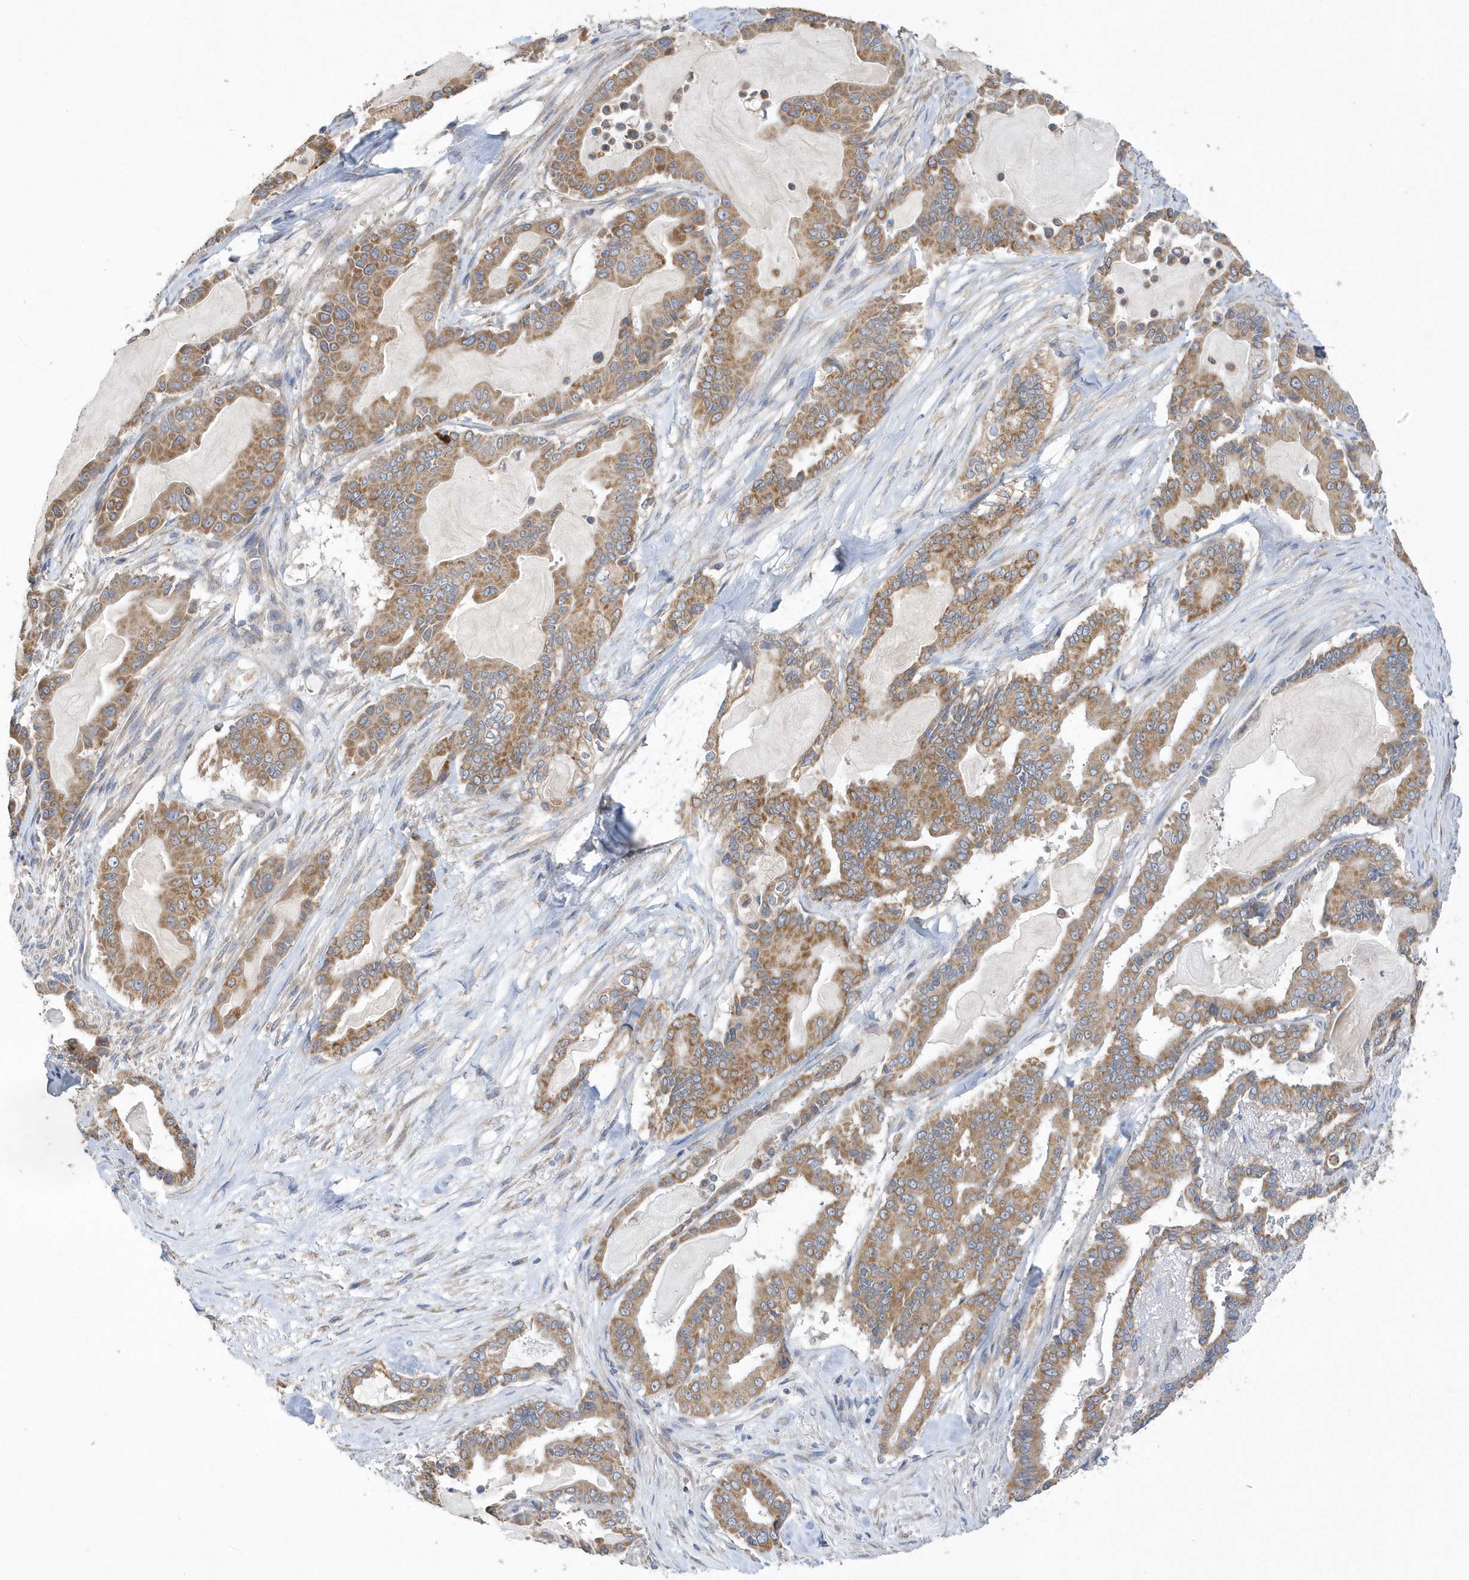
{"staining": {"intensity": "moderate", "quantity": ">75%", "location": "cytoplasmic/membranous"}, "tissue": "pancreatic cancer", "cell_type": "Tumor cells", "image_type": "cancer", "snomed": [{"axis": "morphology", "description": "Adenocarcinoma, NOS"}, {"axis": "topography", "description": "Pancreas"}], "caption": "This histopathology image exhibits immunohistochemistry (IHC) staining of pancreatic cancer (adenocarcinoma), with medium moderate cytoplasmic/membranous positivity in about >75% of tumor cells.", "gene": "SPATA5", "patient": {"sex": "male", "age": 63}}